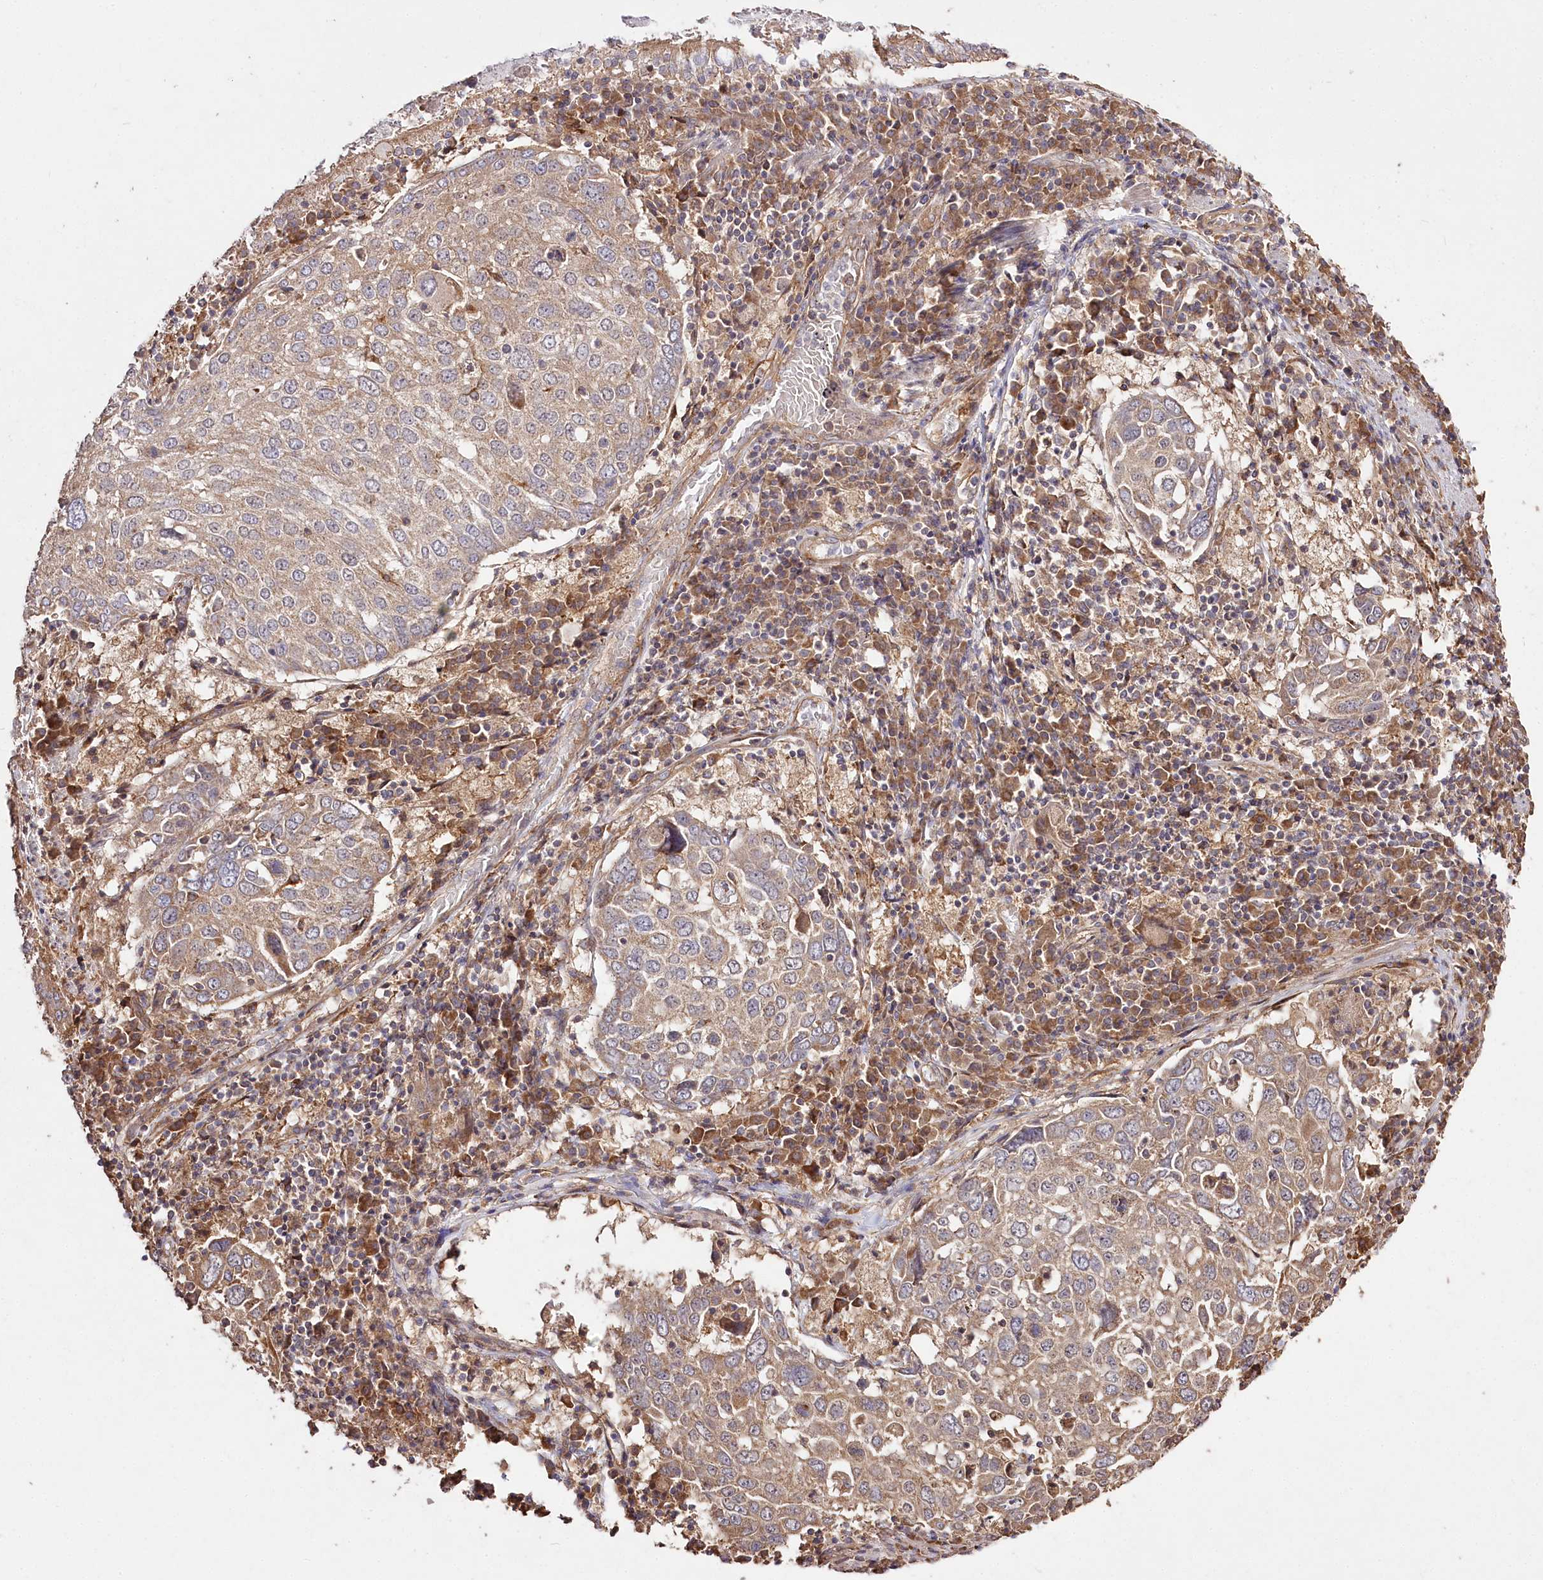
{"staining": {"intensity": "weak", "quantity": ">75%", "location": "cytoplasmic/membranous"}, "tissue": "lung cancer", "cell_type": "Tumor cells", "image_type": "cancer", "snomed": [{"axis": "morphology", "description": "Squamous cell carcinoma, NOS"}, {"axis": "topography", "description": "Lung"}], "caption": "Protein expression analysis of human lung cancer reveals weak cytoplasmic/membranous expression in about >75% of tumor cells.", "gene": "PRSS53", "patient": {"sex": "male", "age": 65}}